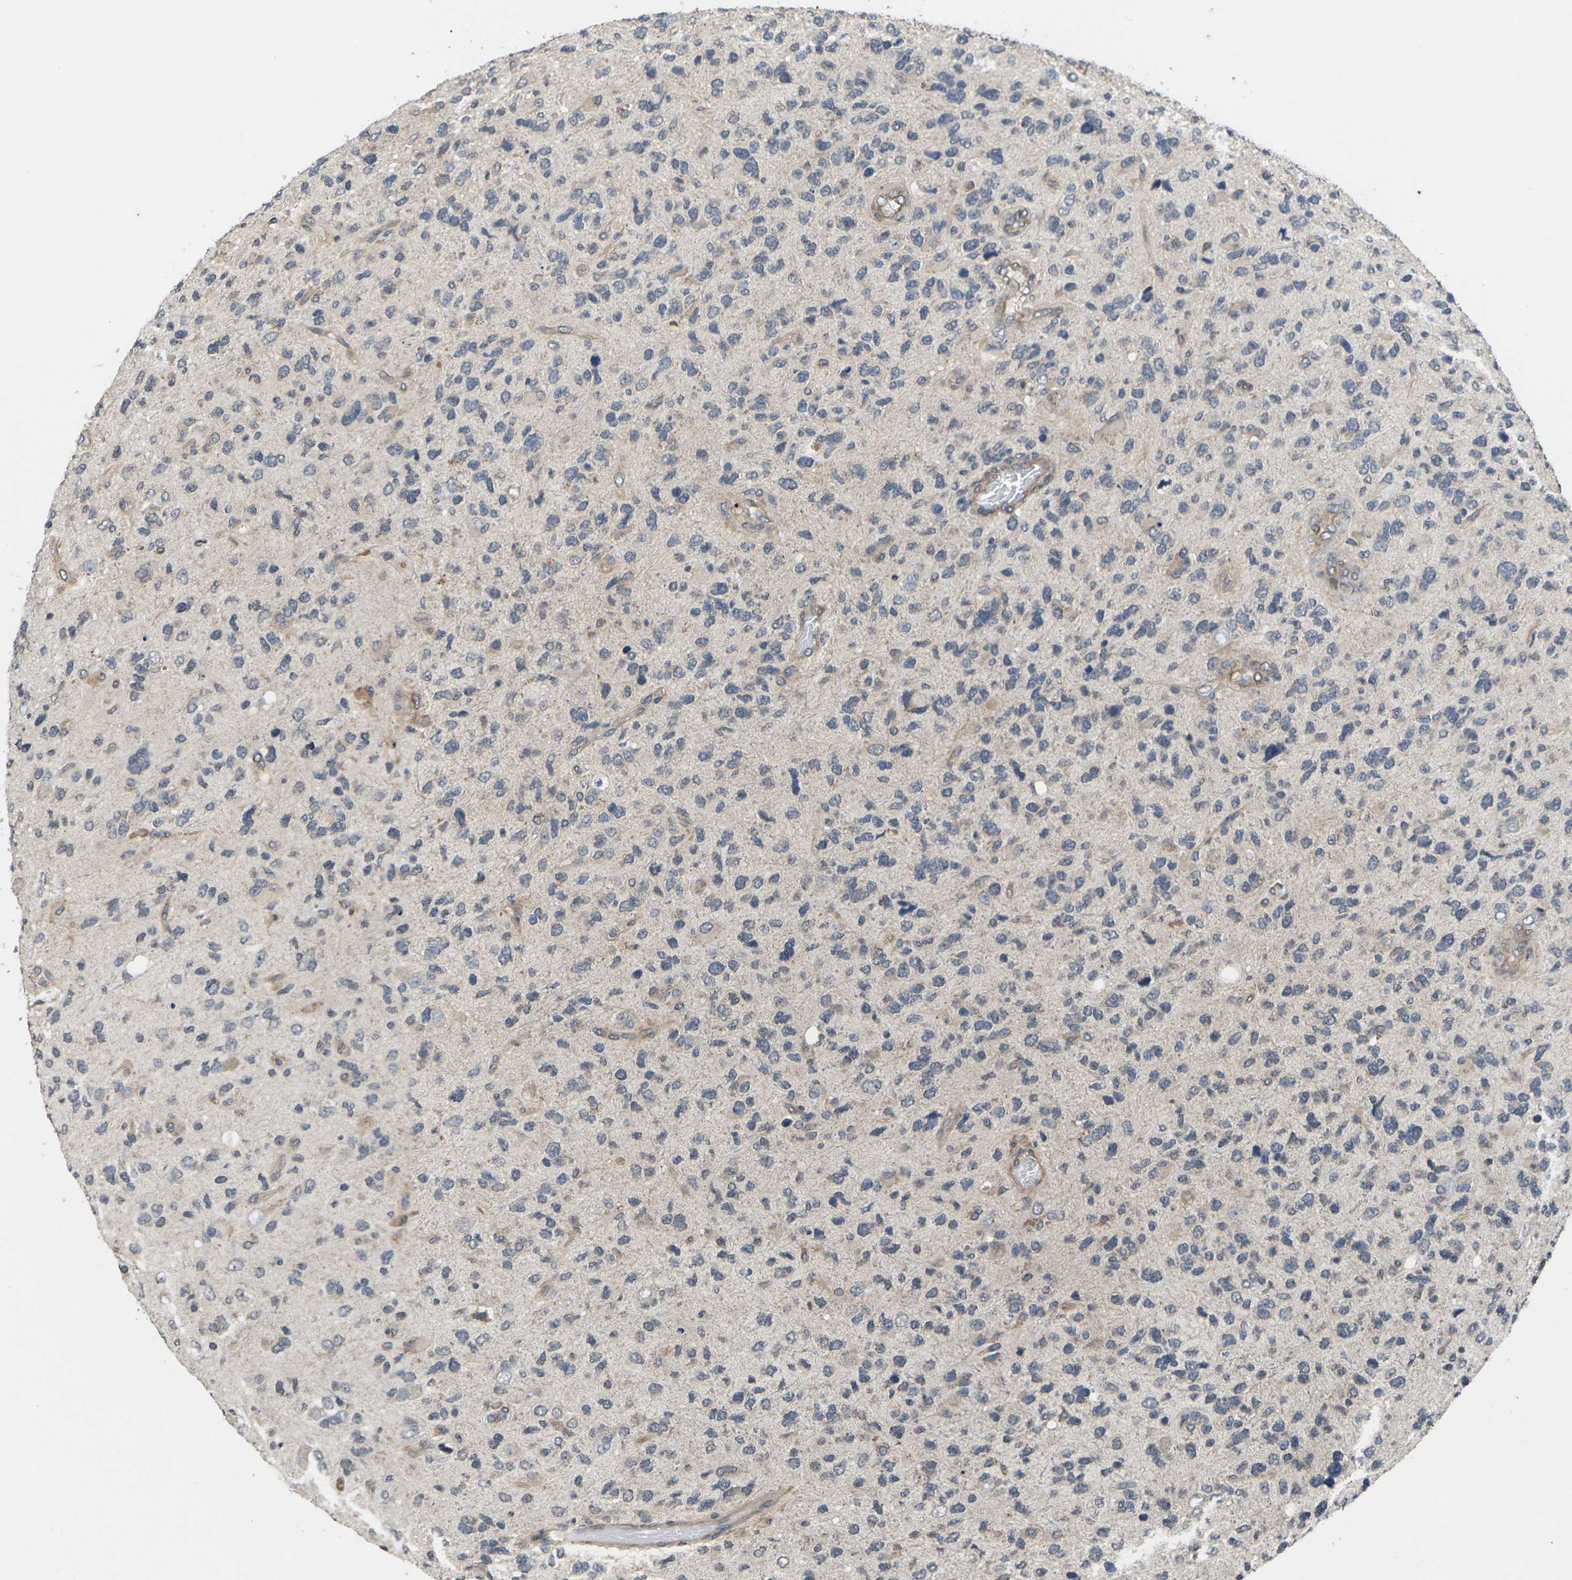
{"staining": {"intensity": "weak", "quantity": "<25%", "location": "cytoplasmic/membranous"}, "tissue": "glioma", "cell_type": "Tumor cells", "image_type": "cancer", "snomed": [{"axis": "morphology", "description": "Glioma, malignant, High grade"}, {"axis": "topography", "description": "Brain"}], "caption": "Immunohistochemical staining of human glioma demonstrates no significant staining in tumor cells.", "gene": "DKK2", "patient": {"sex": "female", "age": 58}}